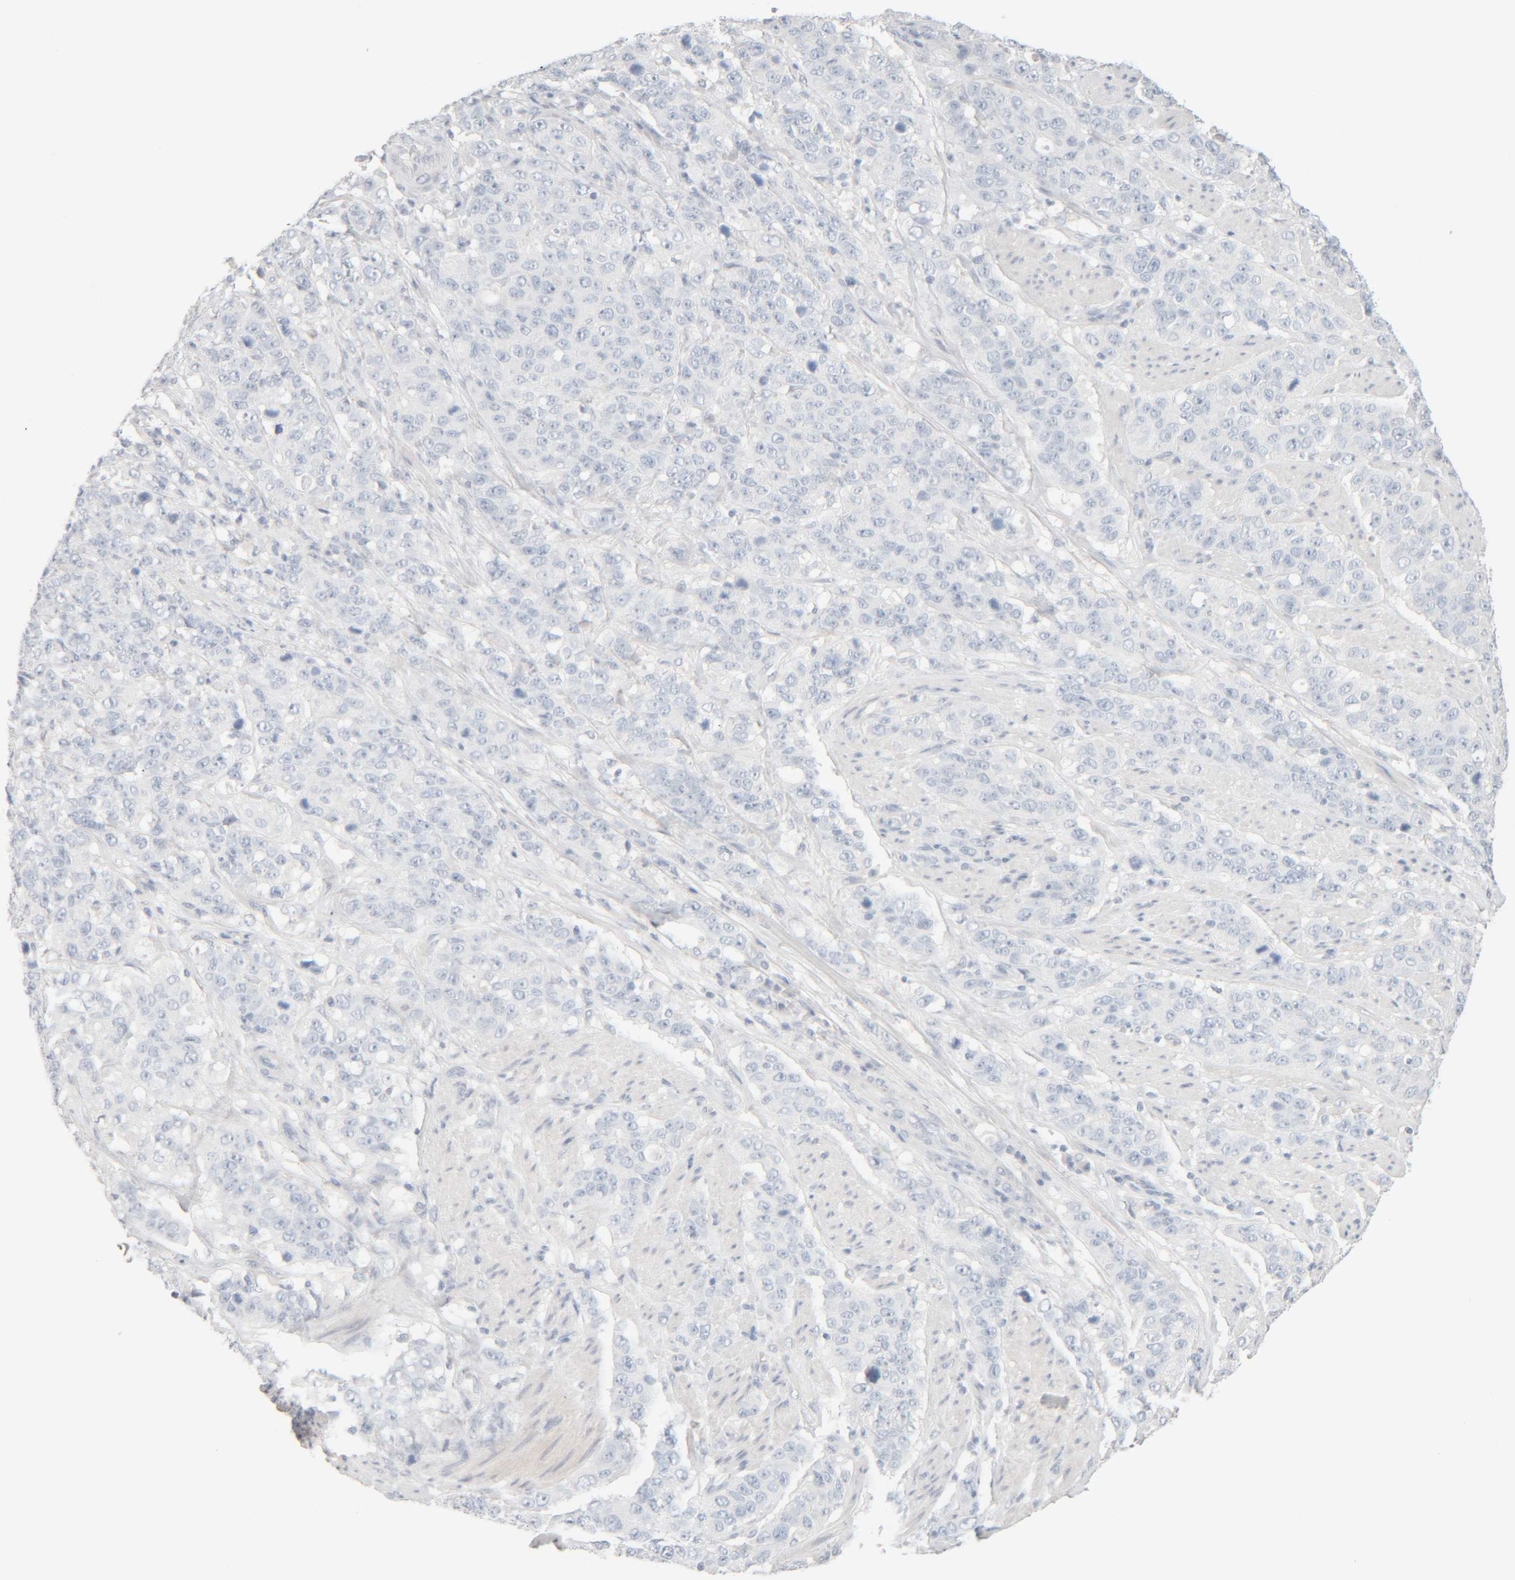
{"staining": {"intensity": "negative", "quantity": "none", "location": "none"}, "tissue": "stomach cancer", "cell_type": "Tumor cells", "image_type": "cancer", "snomed": [{"axis": "morphology", "description": "Adenocarcinoma, NOS"}, {"axis": "topography", "description": "Stomach"}], "caption": "This is an immunohistochemistry histopathology image of human adenocarcinoma (stomach). There is no positivity in tumor cells.", "gene": "RIDA", "patient": {"sex": "male", "age": 48}}